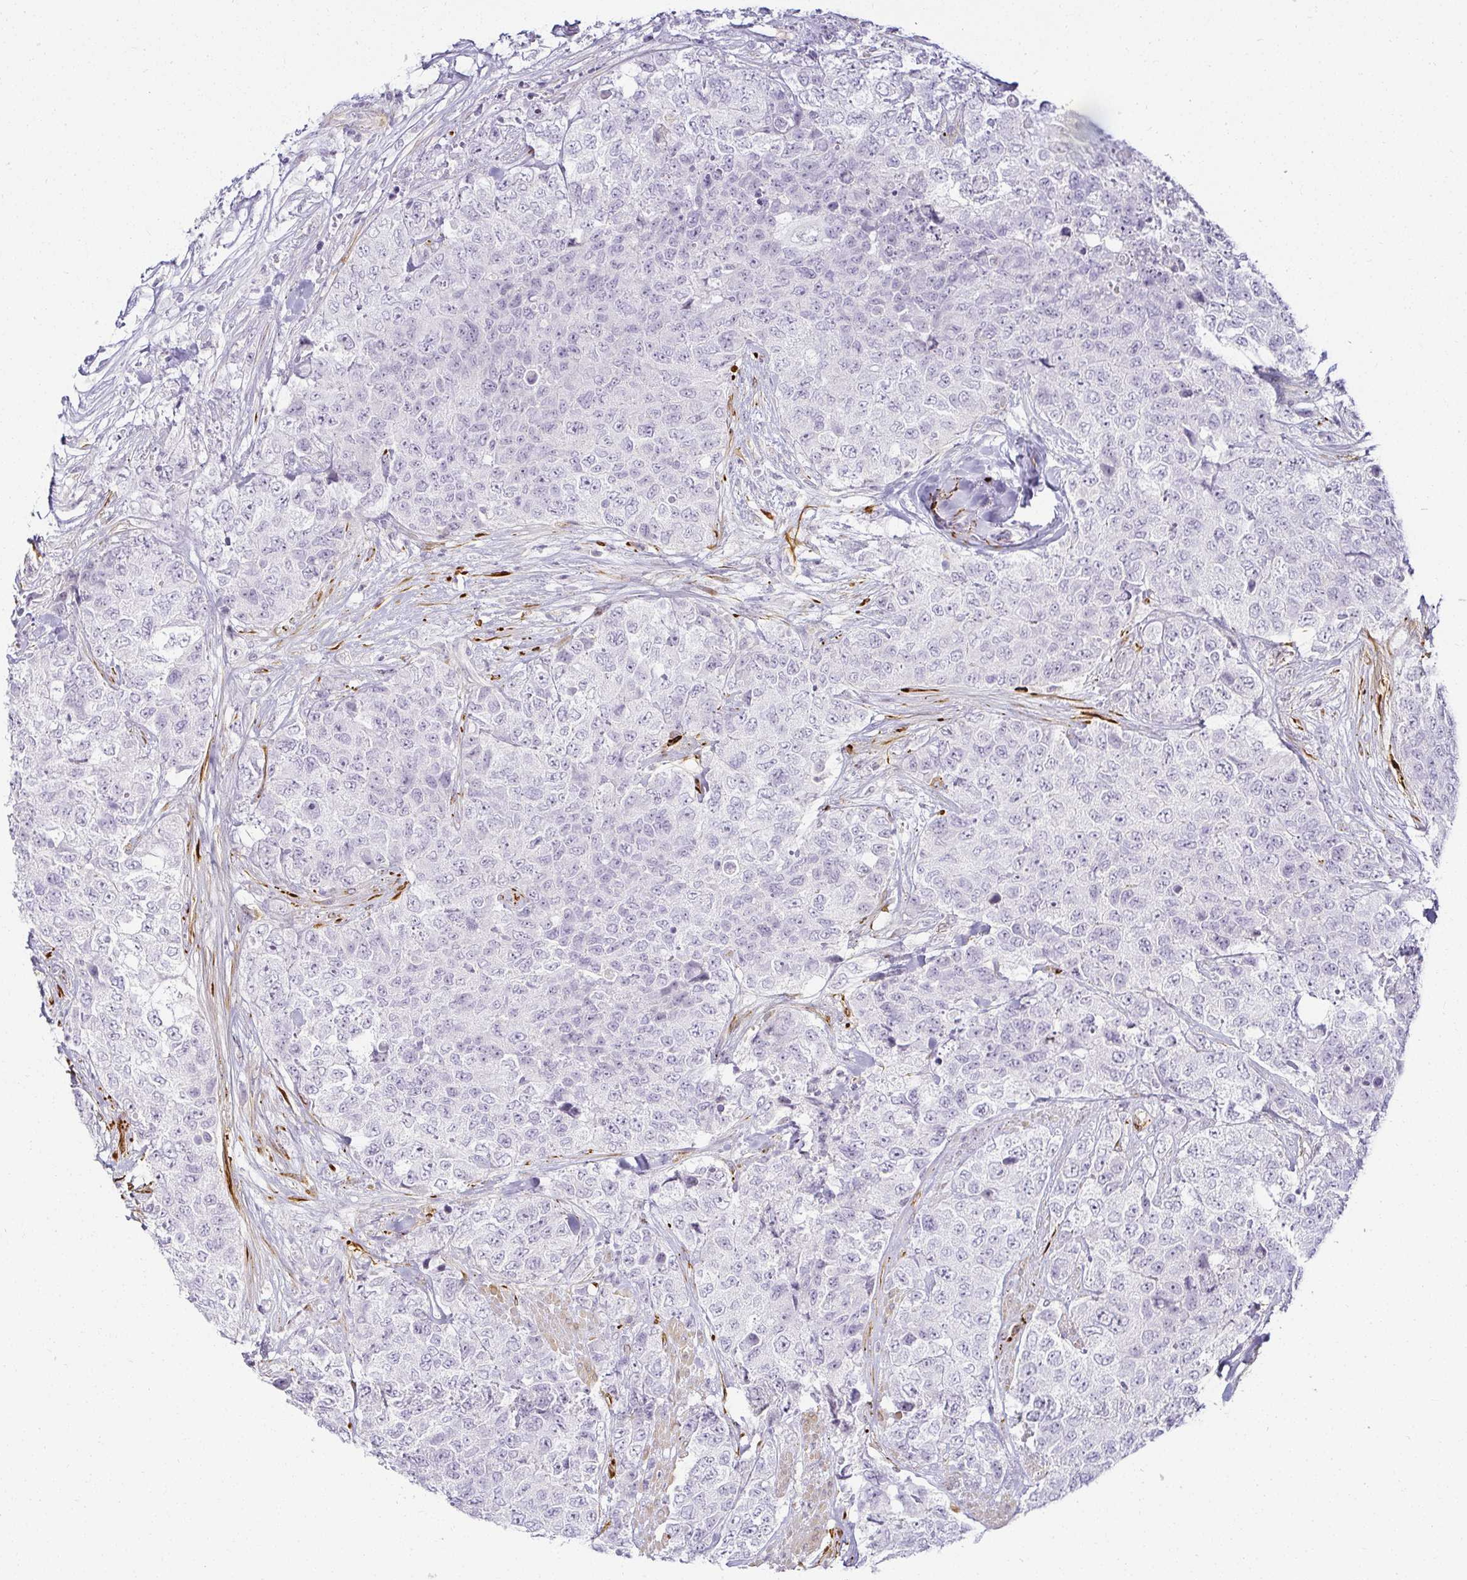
{"staining": {"intensity": "negative", "quantity": "none", "location": "none"}, "tissue": "urothelial cancer", "cell_type": "Tumor cells", "image_type": "cancer", "snomed": [{"axis": "morphology", "description": "Urothelial carcinoma, High grade"}, {"axis": "topography", "description": "Urinary bladder"}], "caption": "Tumor cells show no significant staining in high-grade urothelial carcinoma.", "gene": "ACAN", "patient": {"sex": "female", "age": 78}}